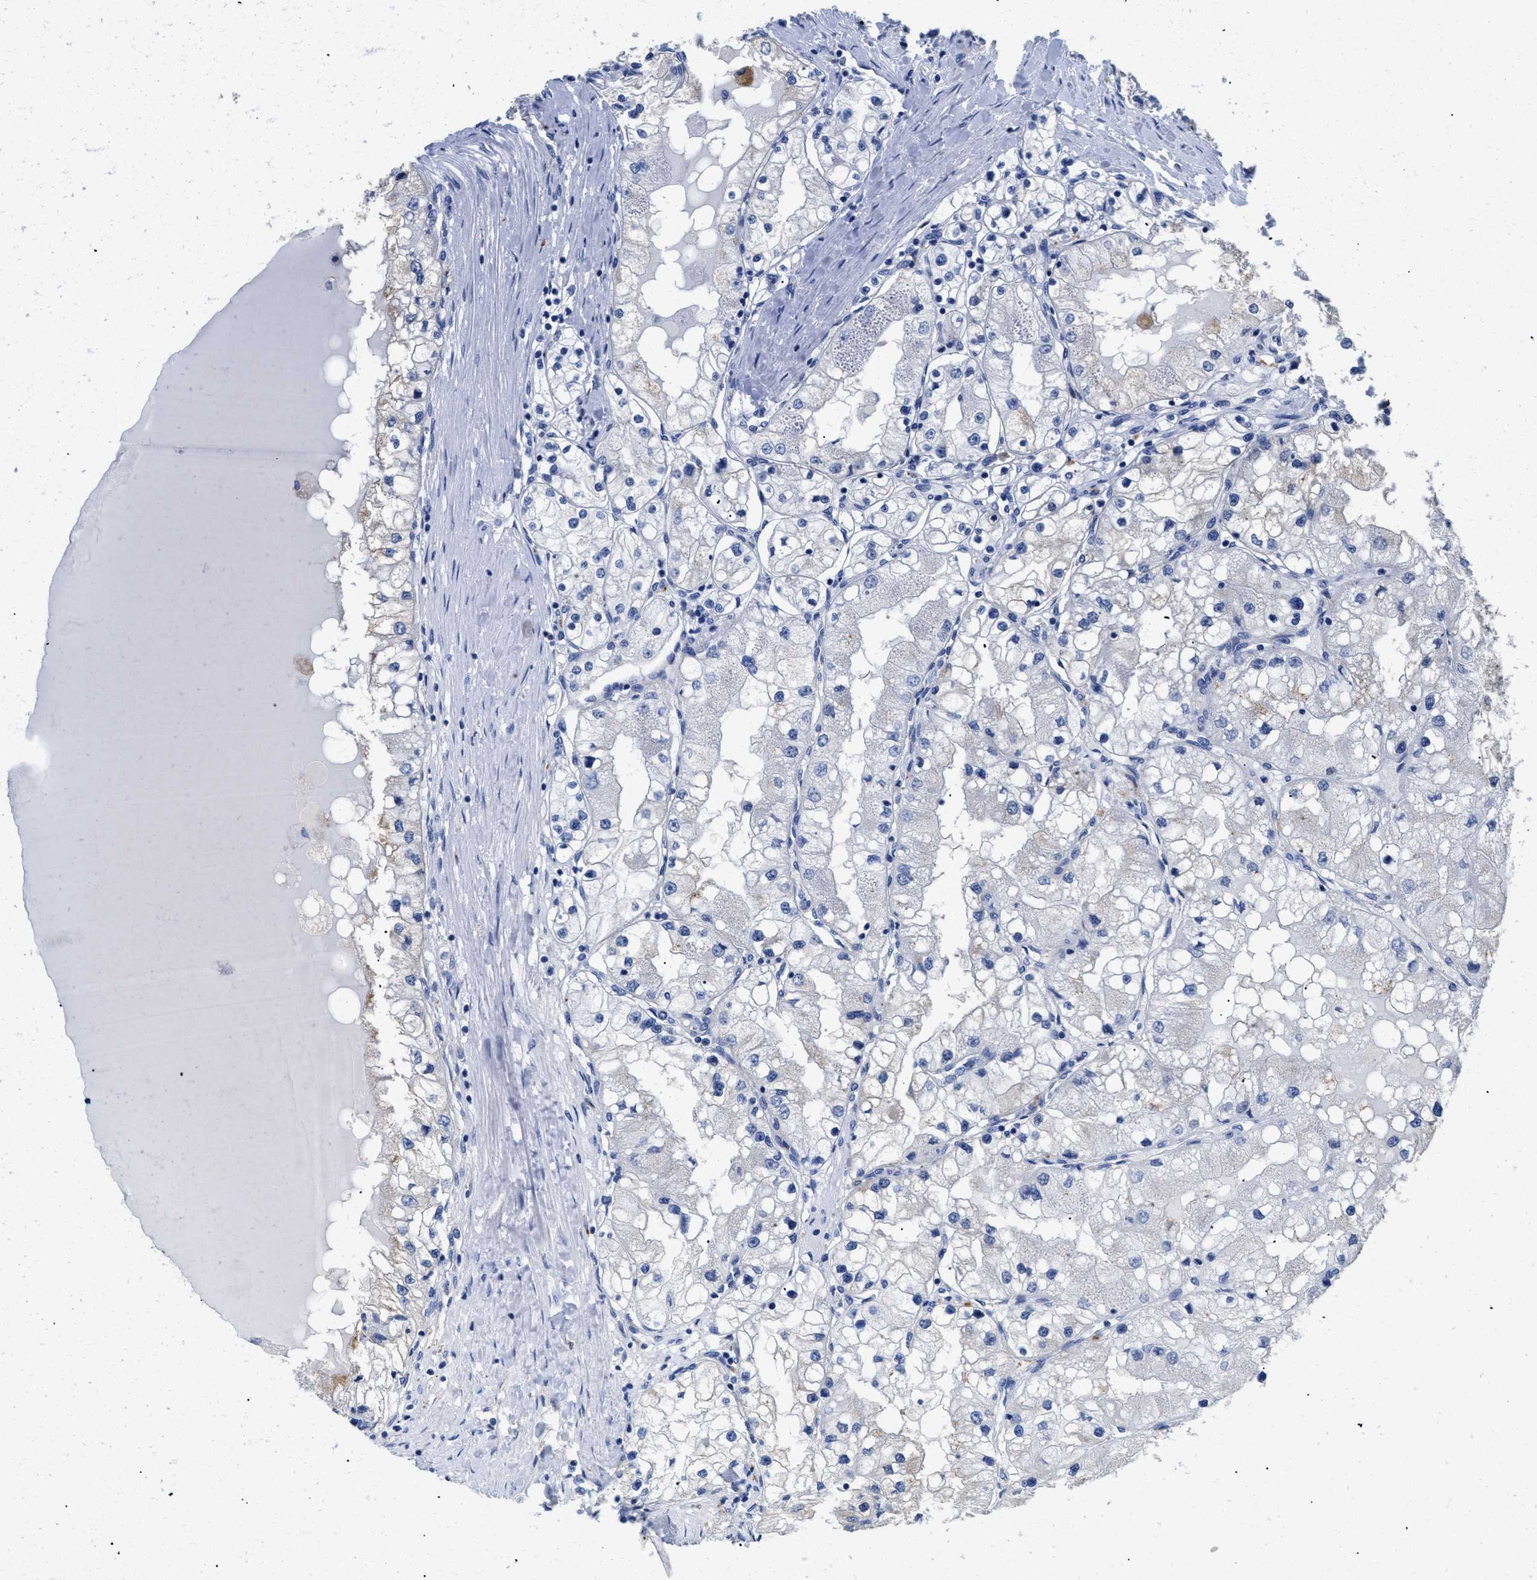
{"staining": {"intensity": "negative", "quantity": "none", "location": "none"}, "tissue": "renal cancer", "cell_type": "Tumor cells", "image_type": "cancer", "snomed": [{"axis": "morphology", "description": "Adenocarcinoma, NOS"}, {"axis": "topography", "description": "Kidney"}], "caption": "This histopathology image is of adenocarcinoma (renal) stained with IHC to label a protein in brown with the nuclei are counter-stained blue. There is no positivity in tumor cells.", "gene": "APOBEC2", "patient": {"sex": "male", "age": 68}}